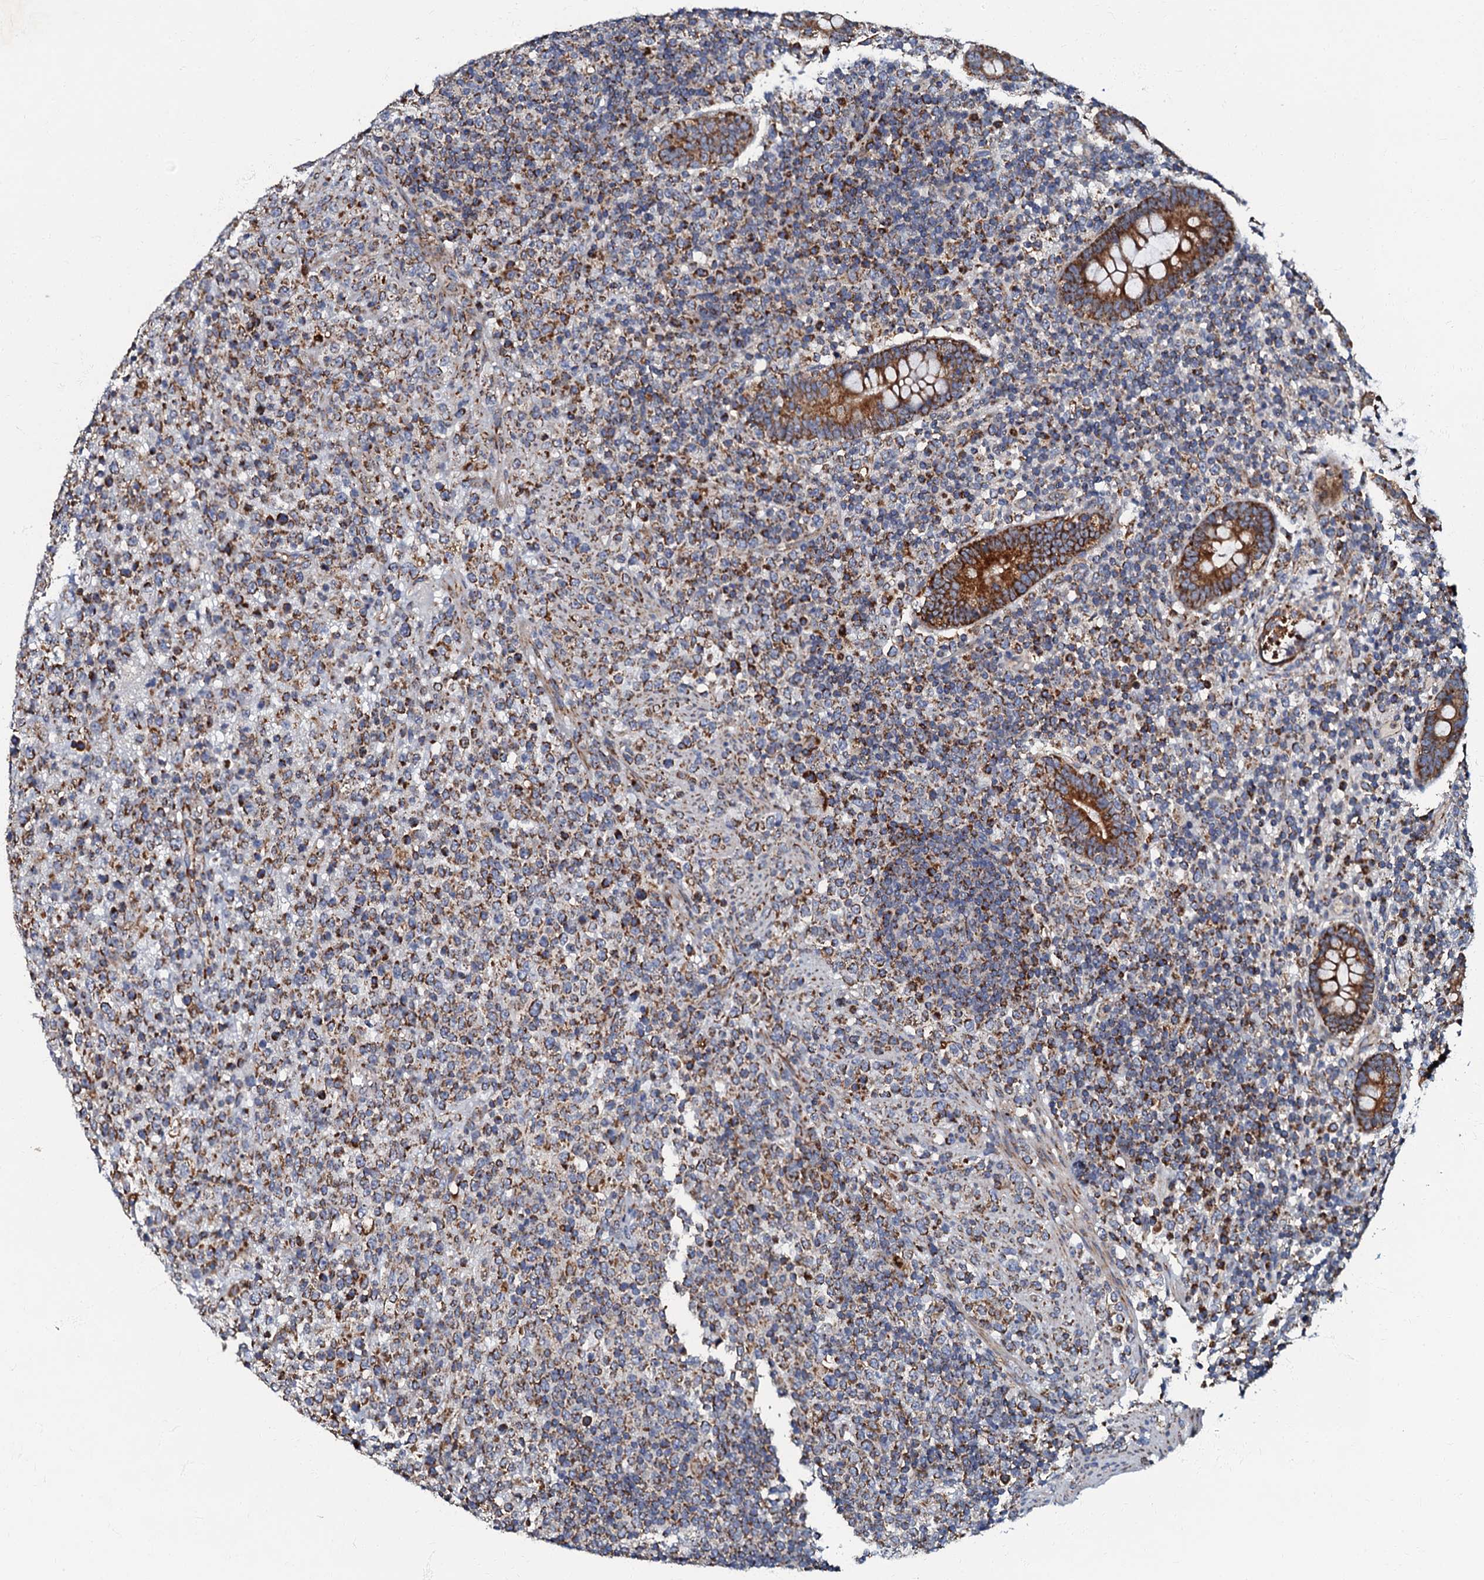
{"staining": {"intensity": "strong", "quantity": "25%-75%", "location": "cytoplasmic/membranous"}, "tissue": "lymphoma", "cell_type": "Tumor cells", "image_type": "cancer", "snomed": [{"axis": "morphology", "description": "Malignant lymphoma, non-Hodgkin's type, High grade"}, {"axis": "topography", "description": "Colon"}], "caption": "This image demonstrates malignant lymphoma, non-Hodgkin's type (high-grade) stained with immunohistochemistry to label a protein in brown. The cytoplasmic/membranous of tumor cells show strong positivity for the protein. Nuclei are counter-stained blue.", "gene": "NDUFA12", "patient": {"sex": "female", "age": 53}}